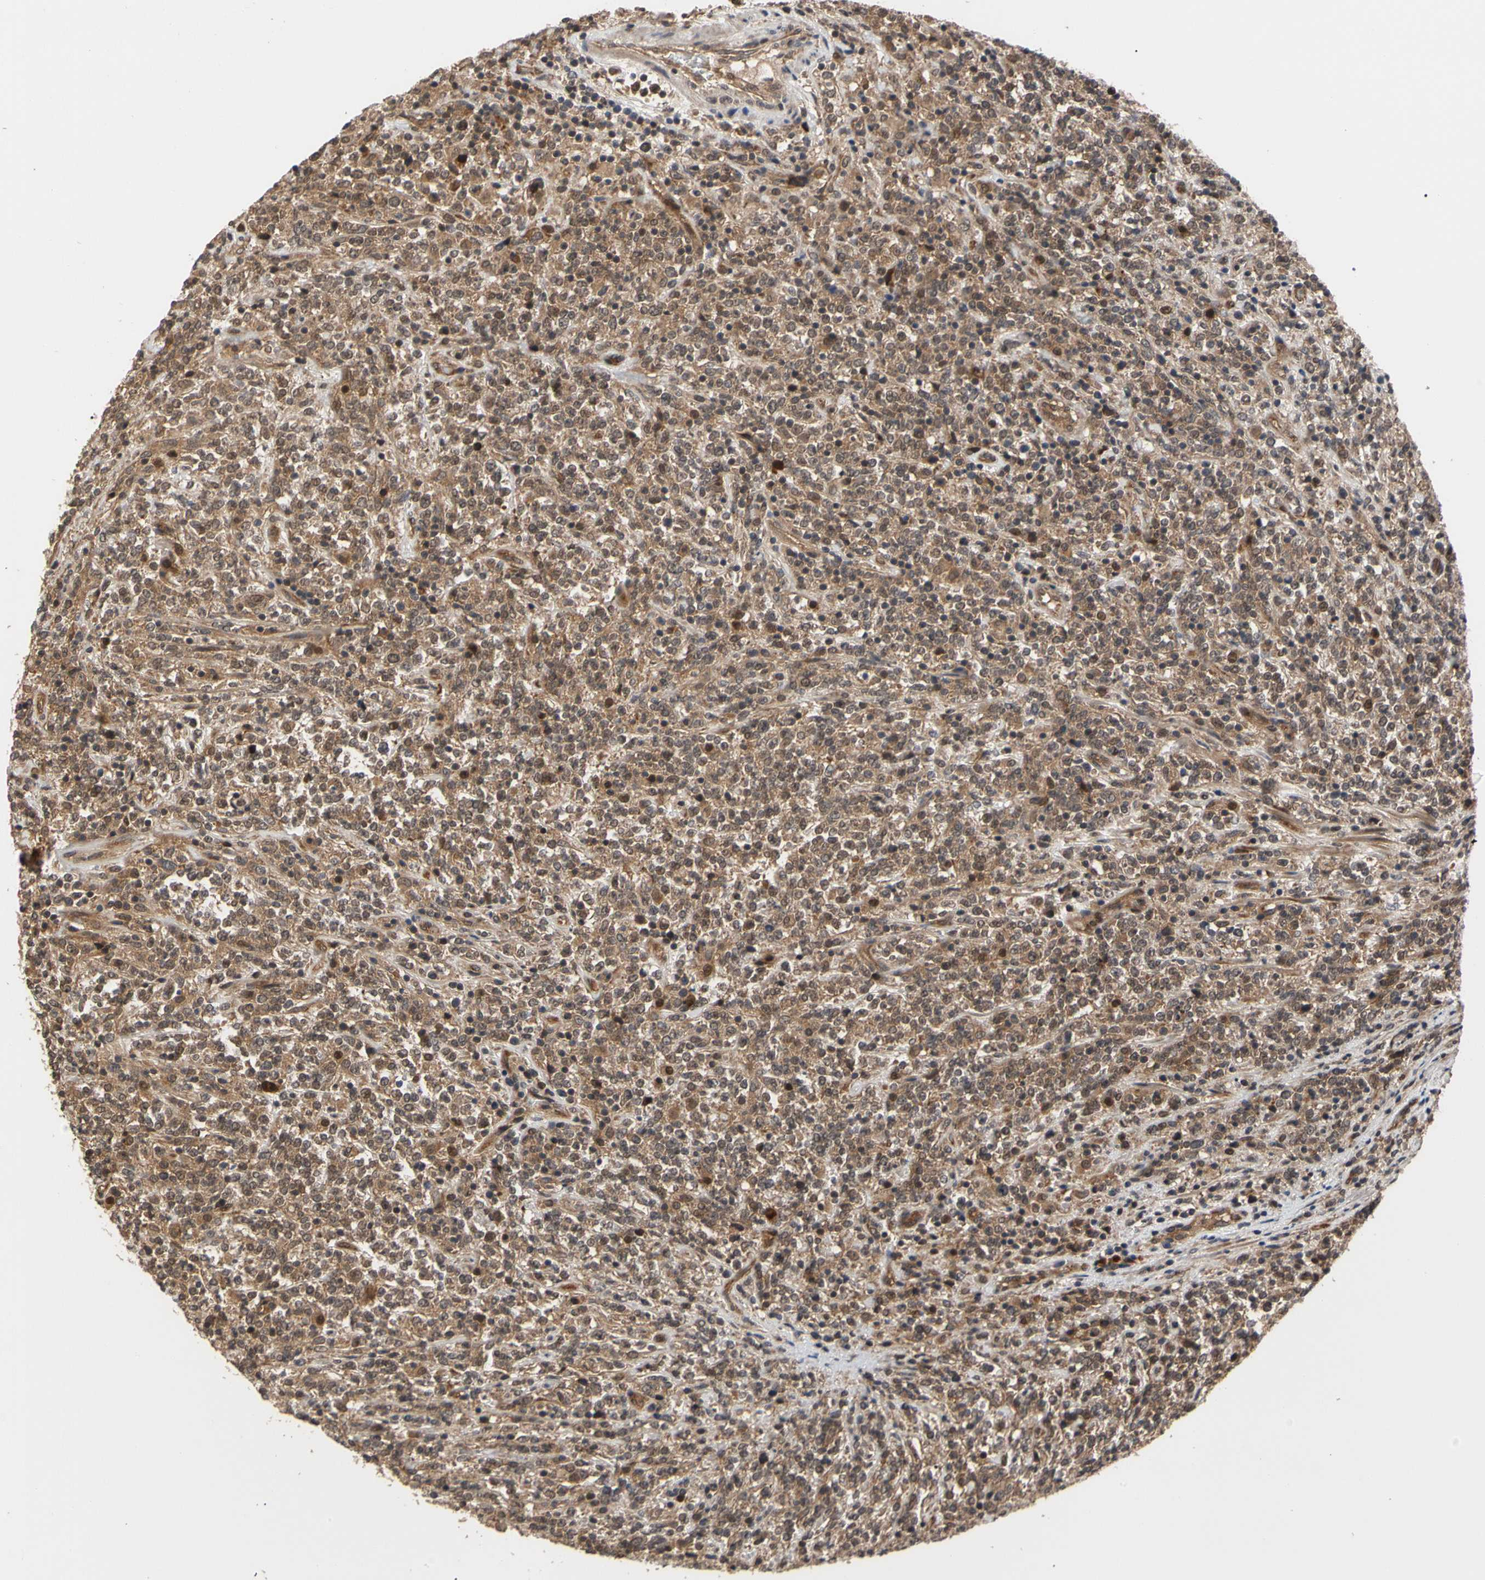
{"staining": {"intensity": "weak", "quantity": ">75%", "location": "cytoplasmic/membranous"}, "tissue": "lymphoma", "cell_type": "Tumor cells", "image_type": "cancer", "snomed": [{"axis": "morphology", "description": "Malignant lymphoma, non-Hodgkin's type, High grade"}, {"axis": "topography", "description": "Soft tissue"}], "caption": "Immunohistochemical staining of lymphoma shows weak cytoplasmic/membranous protein positivity in about >75% of tumor cells. (DAB (3,3'-diaminobenzidine) IHC with brightfield microscopy, high magnification).", "gene": "CYTIP", "patient": {"sex": "male", "age": 18}}